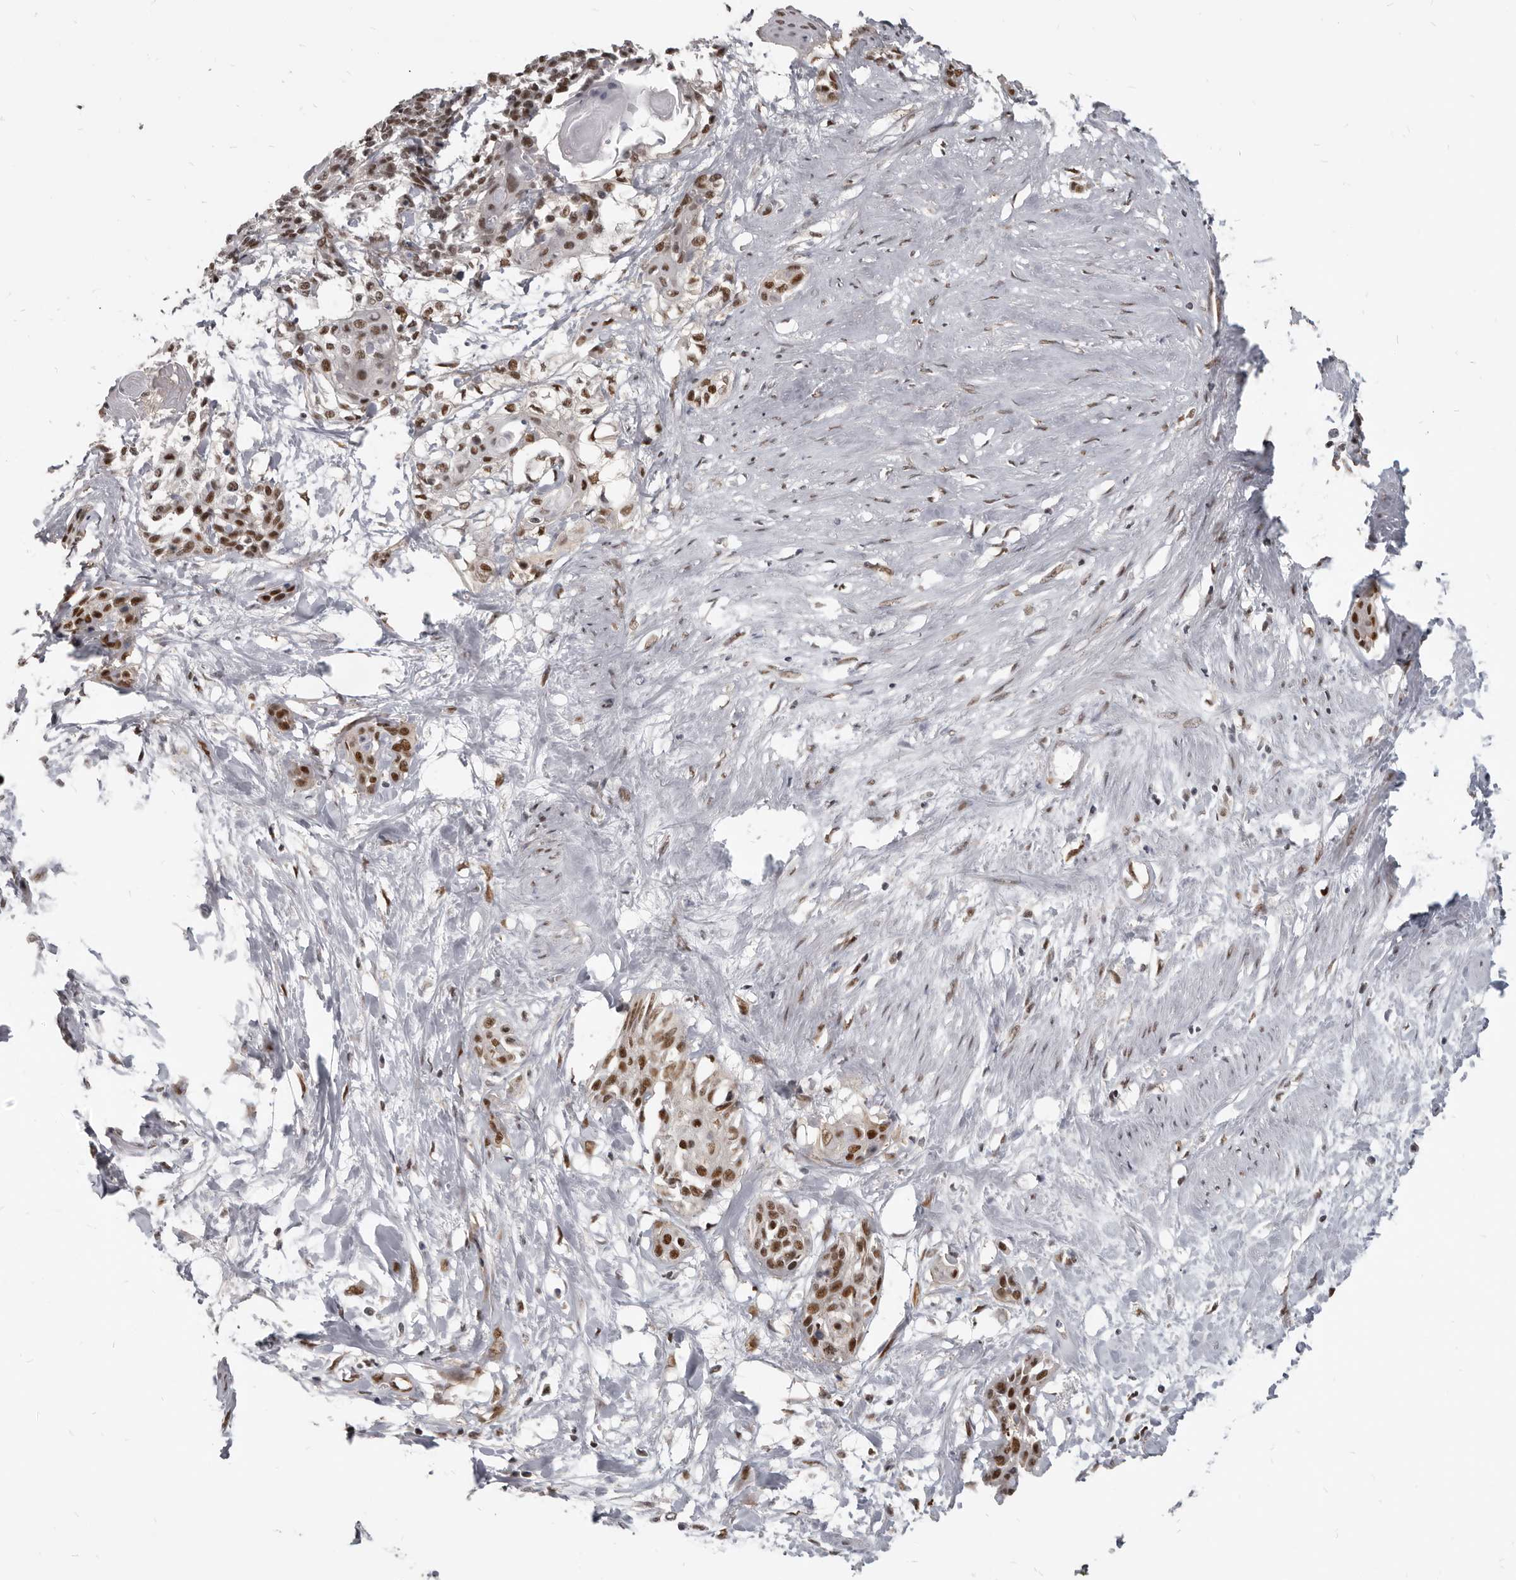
{"staining": {"intensity": "moderate", "quantity": ">75%", "location": "nuclear"}, "tissue": "cervical cancer", "cell_type": "Tumor cells", "image_type": "cancer", "snomed": [{"axis": "morphology", "description": "Squamous cell carcinoma, NOS"}, {"axis": "topography", "description": "Cervix"}], "caption": "Immunohistochemical staining of human cervical squamous cell carcinoma exhibits medium levels of moderate nuclear staining in approximately >75% of tumor cells.", "gene": "ATF5", "patient": {"sex": "female", "age": 57}}